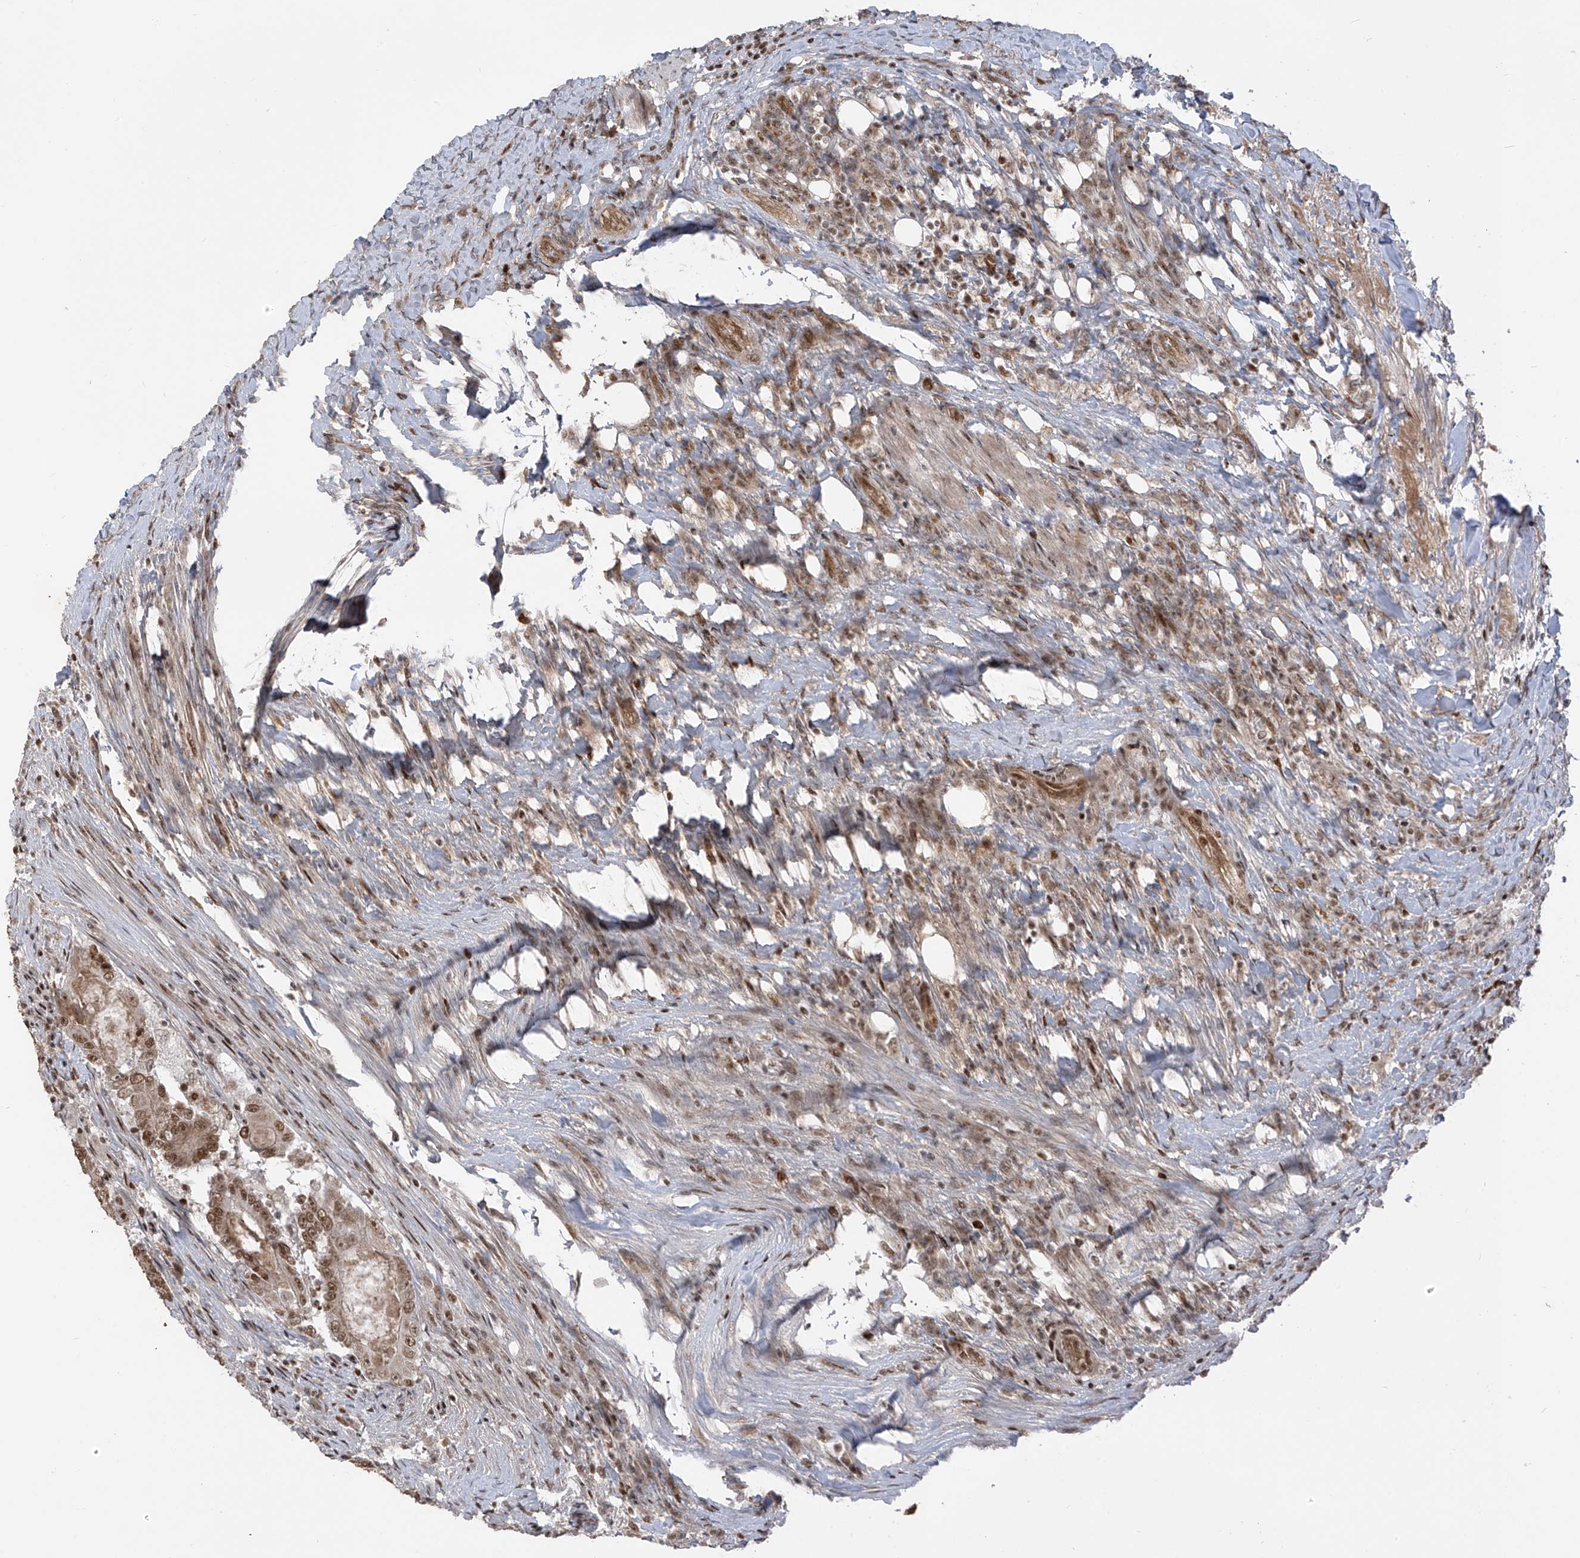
{"staining": {"intensity": "moderate", "quantity": ">75%", "location": "nuclear"}, "tissue": "colorectal cancer", "cell_type": "Tumor cells", "image_type": "cancer", "snomed": [{"axis": "morphology", "description": "Adenocarcinoma, NOS"}, {"axis": "topography", "description": "Colon"}], "caption": "Immunohistochemical staining of colorectal adenocarcinoma displays medium levels of moderate nuclear staining in approximately >75% of tumor cells. (Brightfield microscopy of DAB IHC at high magnification).", "gene": "ARHGEF3", "patient": {"sex": "male", "age": 83}}